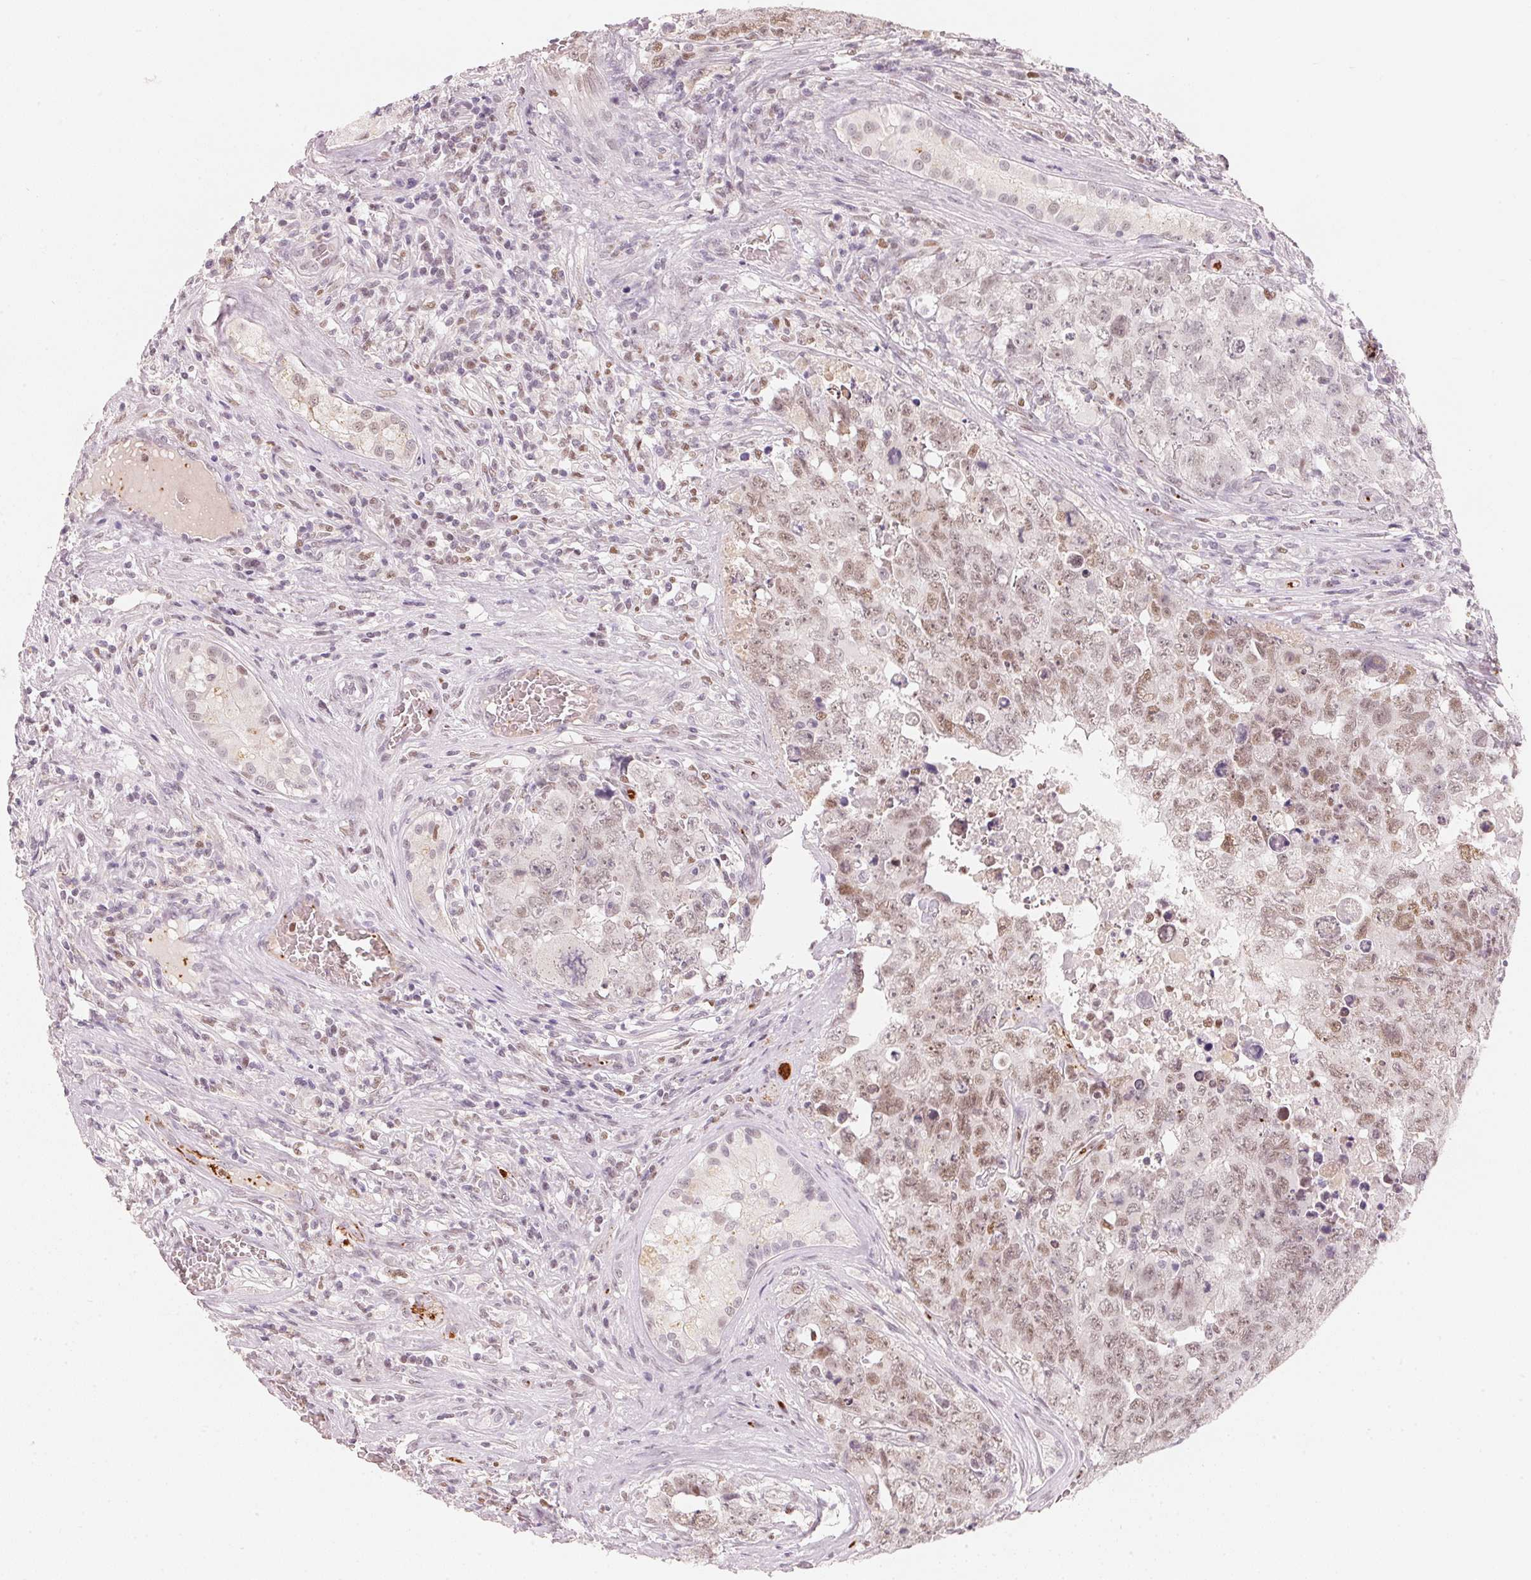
{"staining": {"intensity": "moderate", "quantity": ">75%", "location": "nuclear"}, "tissue": "testis cancer", "cell_type": "Tumor cells", "image_type": "cancer", "snomed": [{"axis": "morphology", "description": "Carcinoma, Embryonal, NOS"}, {"axis": "topography", "description": "Testis"}], "caption": "DAB immunohistochemical staining of testis cancer reveals moderate nuclear protein expression in about >75% of tumor cells.", "gene": "ARHGAP22", "patient": {"sex": "male", "age": 24}}